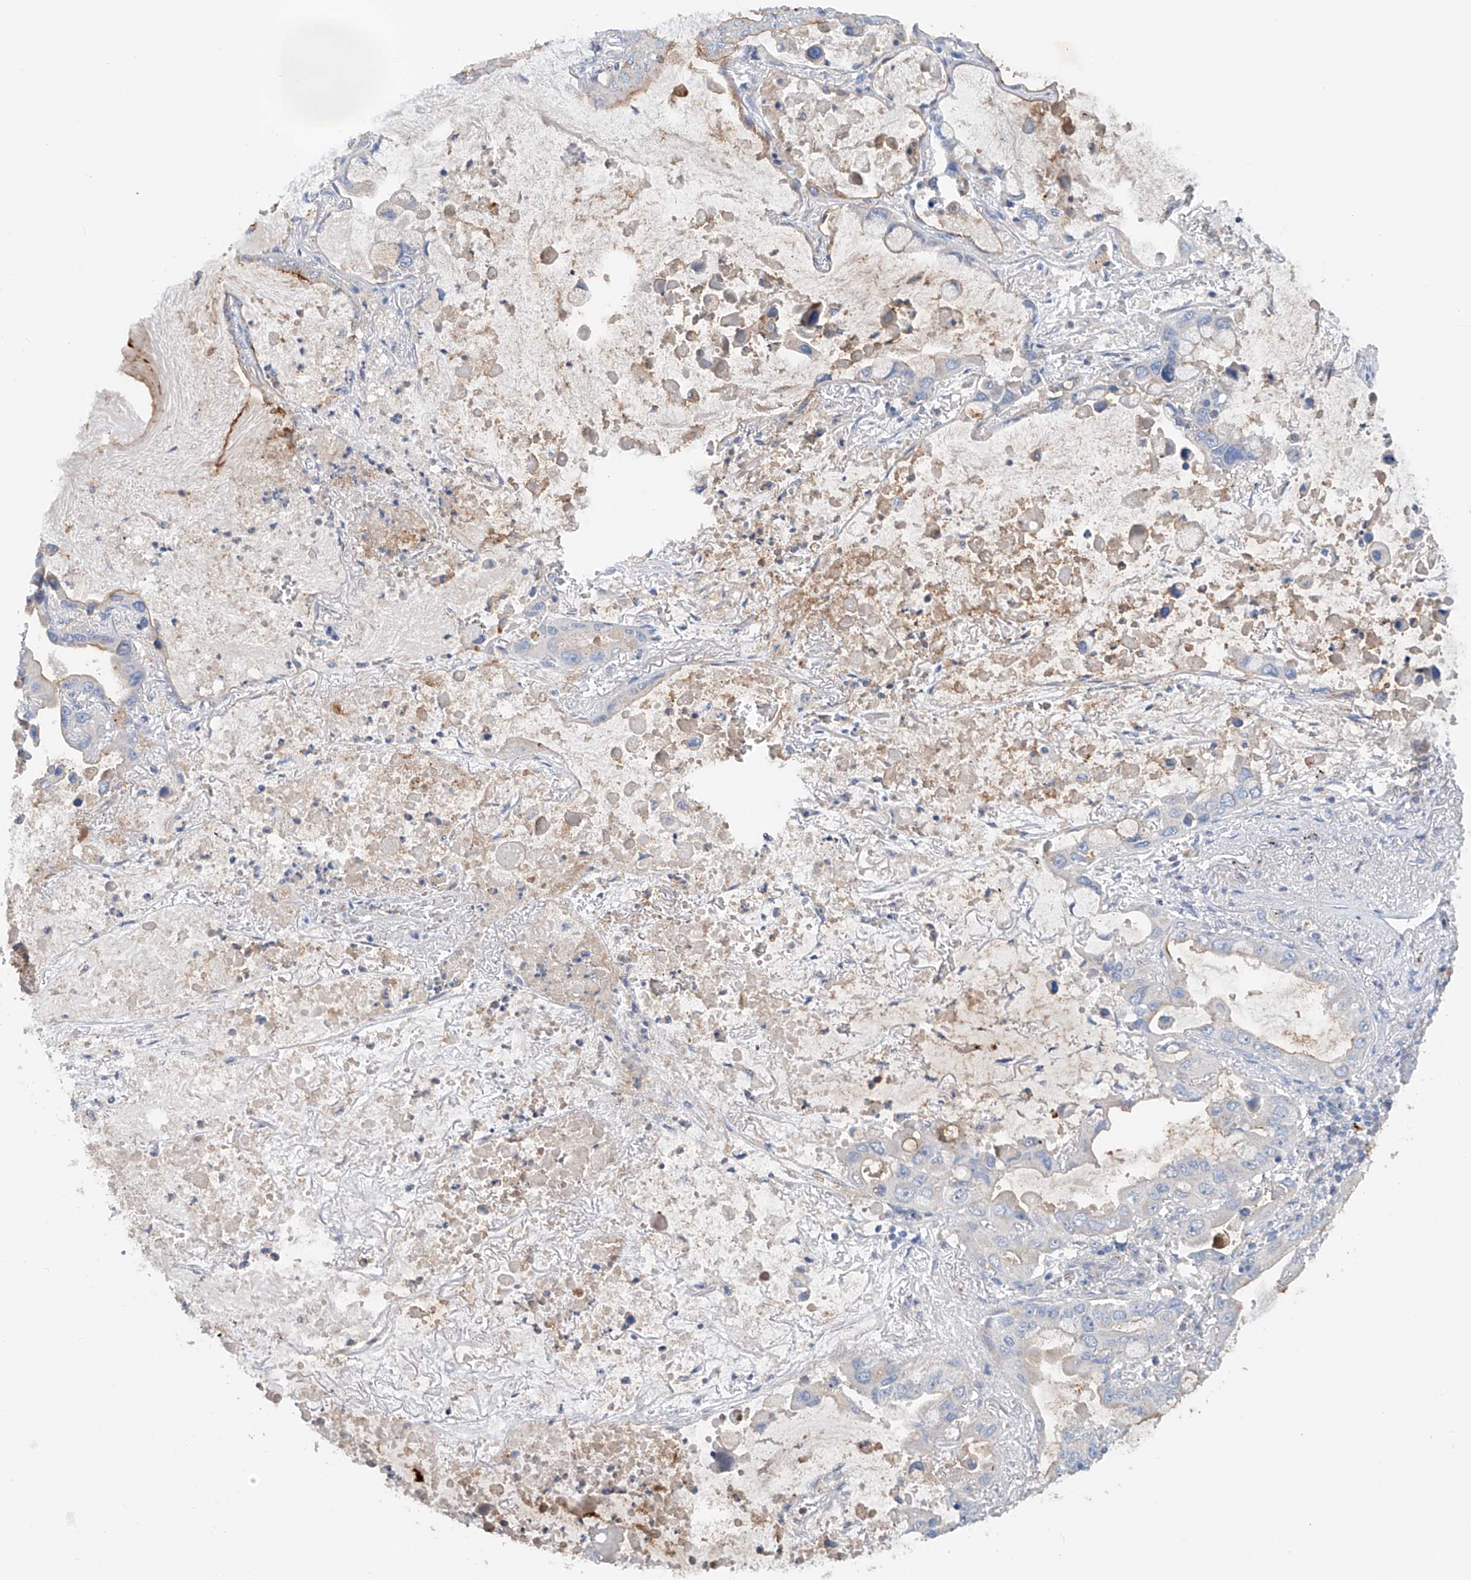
{"staining": {"intensity": "moderate", "quantity": "<25%", "location": "cytoplasmic/membranous"}, "tissue": "lung cancer", "cell_type": "Tumor cells", "image_type": "cancer", "snomed": [{"axis": "morphology", "description": "Adenocarcinoma, NOS"}, {"axis": "topography", "description": "Lung"}], "caption": "Brown immunohistochemical staining in adenocarcinoma (lung) exhibits moderate cytoplasmic/membranous staining in approximately <25% of tumor cells. (Brightfield microscopy of DAB IHC at high magnification).", "gene": "GPC4", "patient": {"sex": "male", "age": 64}}